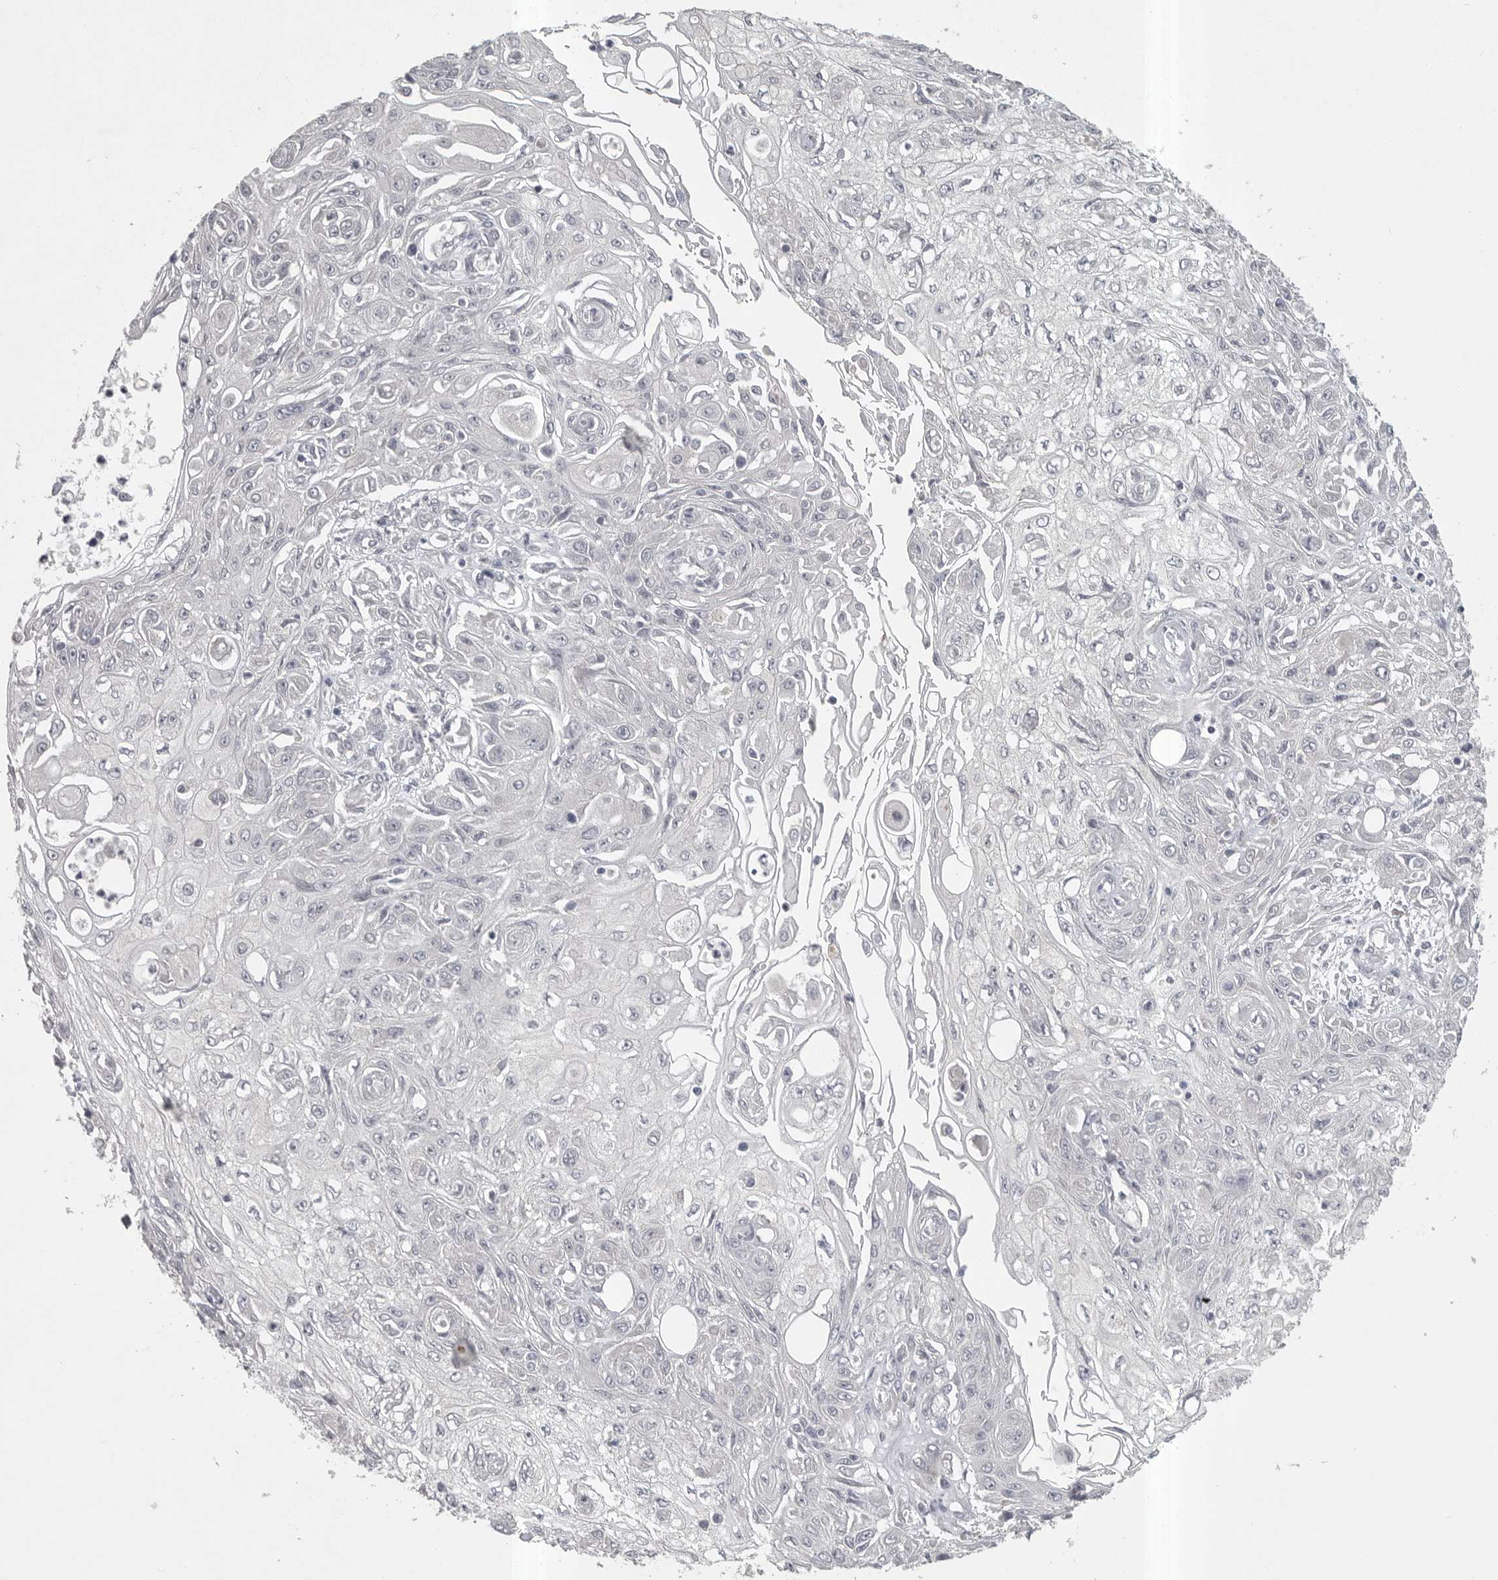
{"staining": {"intensity": "negative", "quantity": "none", "location": "none"}, "tissue": "skin cancer", "cell_type": "Tumor cells", "image_type": "cancer", "snomed": [{"axis": "morphology", "description": "Squamous cell carcinoma, NOS"}, {"axis": "morphology", "description": "Squamous cell carcinoma, metastatic, NOS"}, {"axis": "topography", "description": "Skin"}, {"axis": "topography", "description": "Lymph node"}], "caption": "The image exhibits no significant expression in tumor cells of skin cancer (metastatic squamous cell carcinoma).", "gene": "PHF13", "patient": {"sex": "male", "age": 75}}